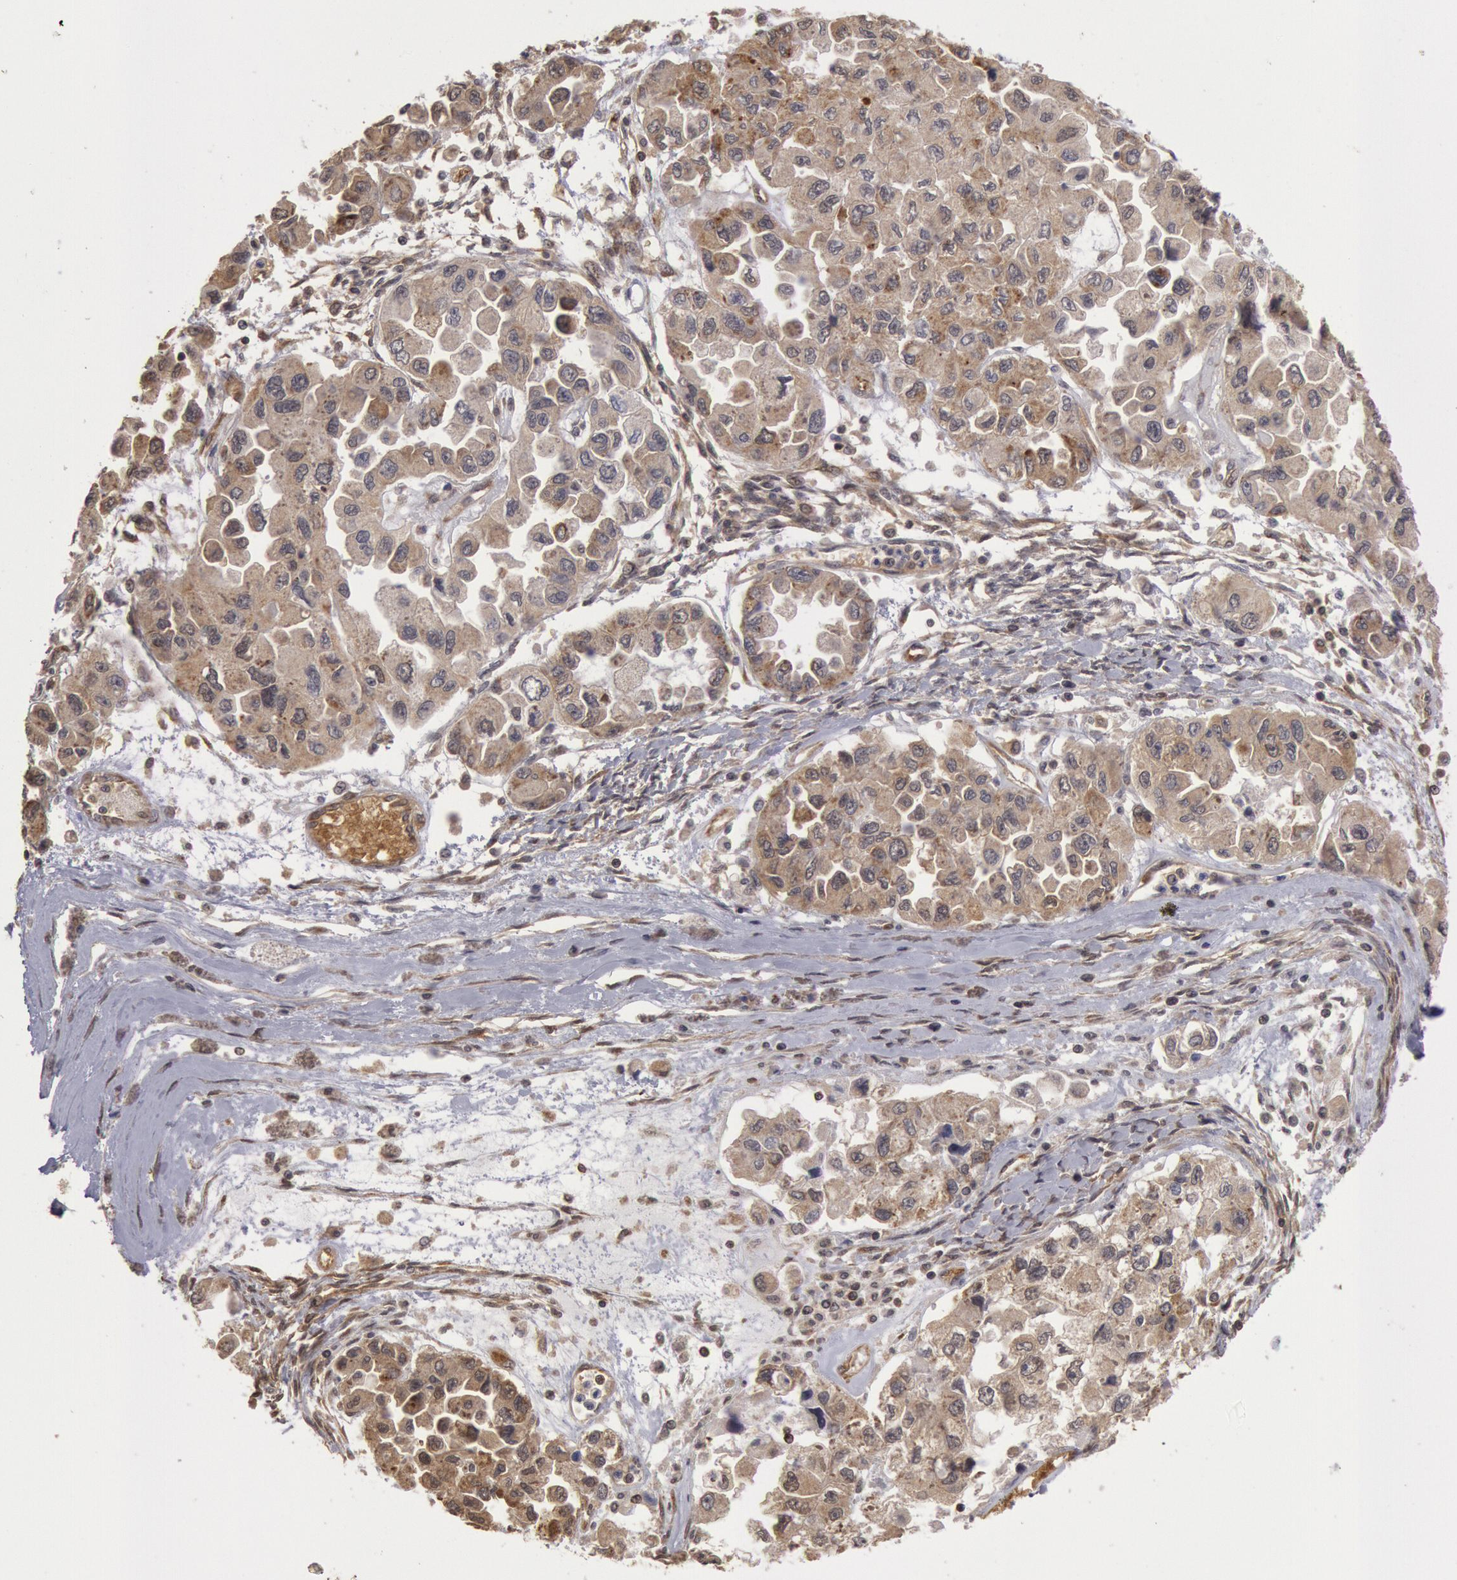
{"staining": {"intensity": "moderate", "quantity": ">75%", "location": "cytoplasmic/membranous"}, "tissue": "ovarian cancer", "cell_type": "Tumor cells", "image_type": "cancer", "snomed": [{"axis": "morphology", "description": "Cystadenocarcinoma, serous, NOS"}, {"axis": "topography", "description": "Ovary"}], "caption": "Human ovarian serous cystadenocarcinoma stained for a protein (brown) displays moderate cytoplasmic/membranous positive staining in about >75% of tumor cells.", "gene": "USP14", "patient": {"sex": "female", "age": 84}}